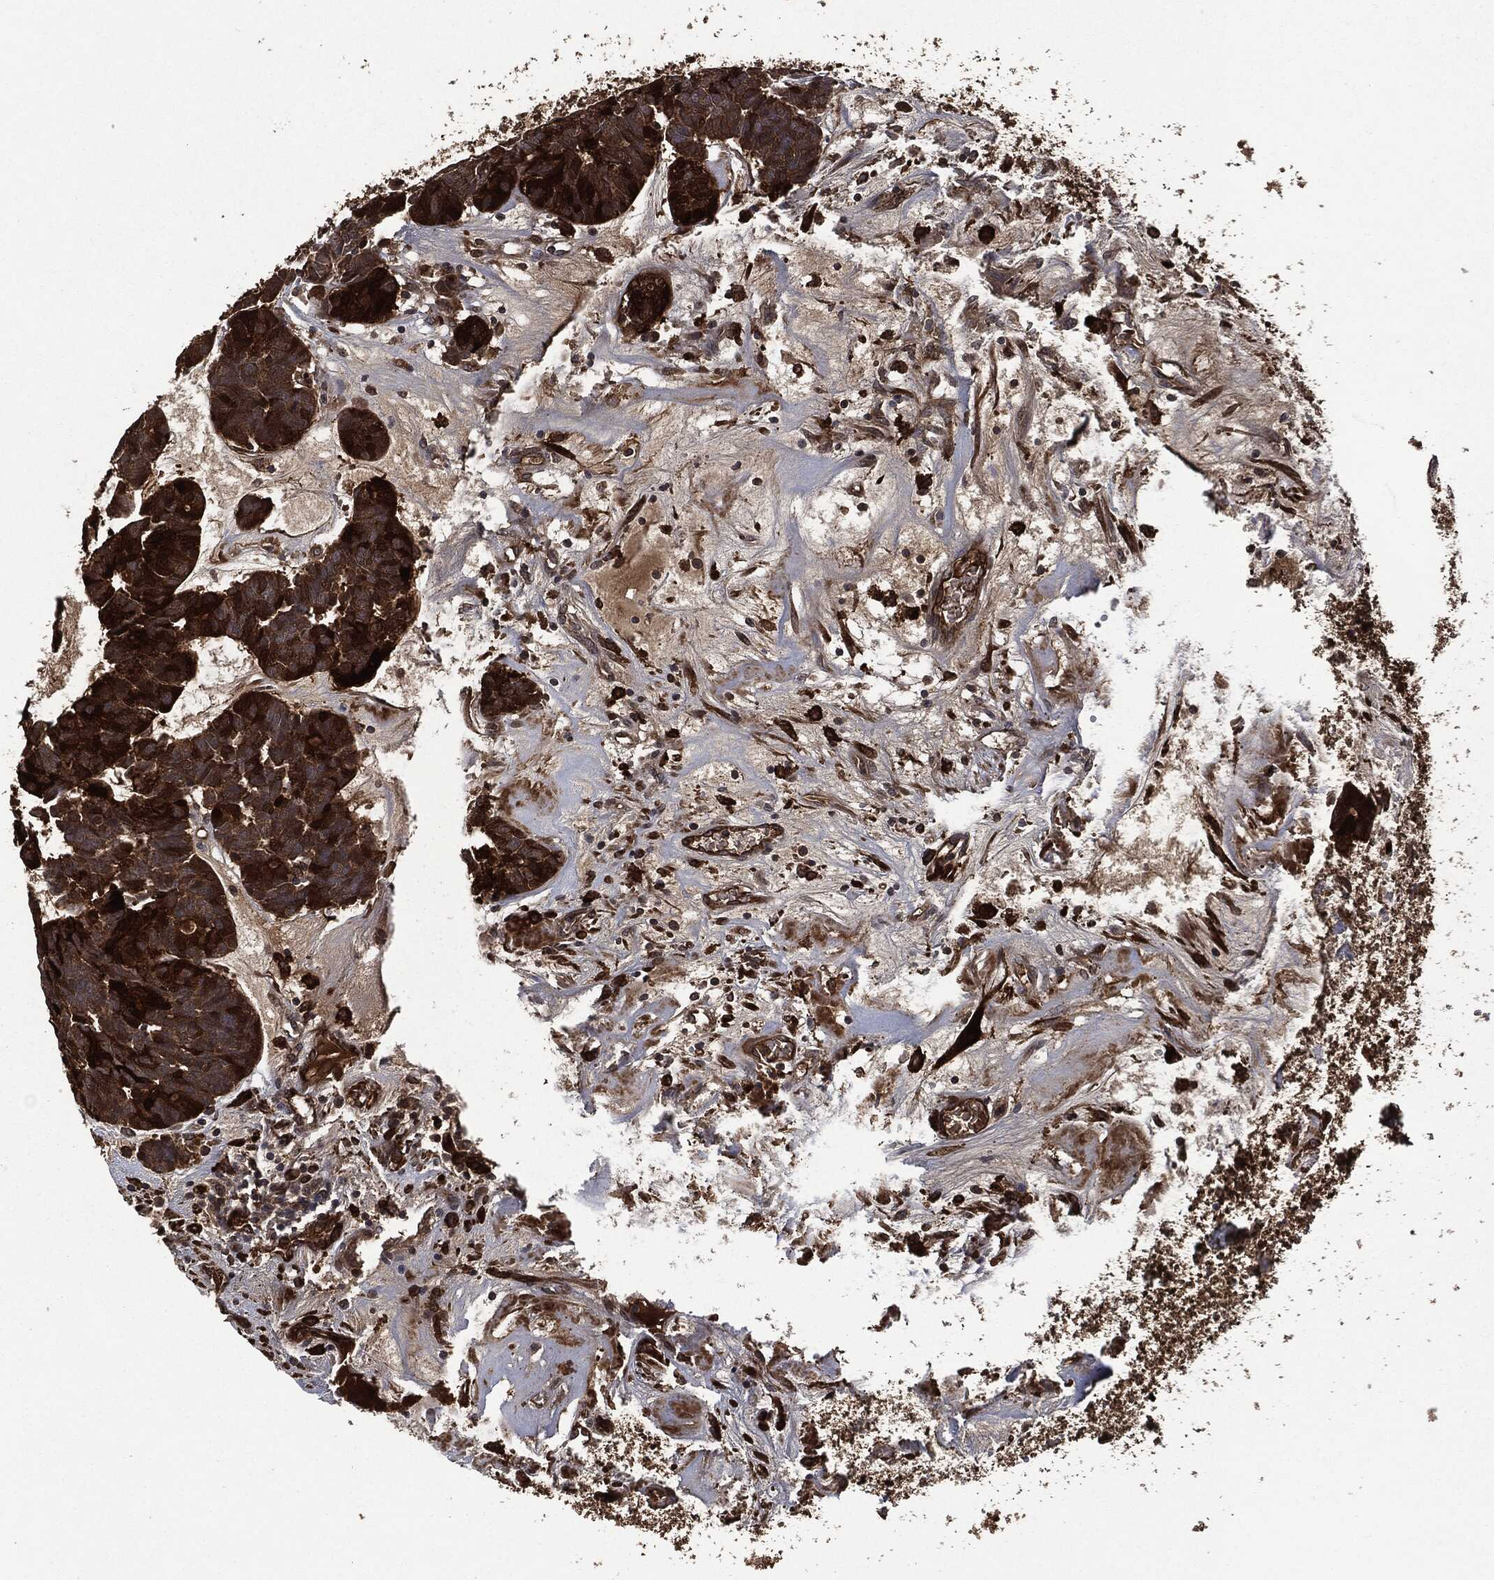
{"staining": {"intensity": "strong", "quantity": ">75%", "location": "cytoplasmic/membranous"}, "tissue": "head and neck cancer", "cell_type": "Tumor cells", "image_type": "cancer", "snomed": [{"axis": "morphology", "description": "Adenocarcinoma, NOS"}, {"axis": "topography", "description": "Head-Neck"}], "caption": "Head and neck adenocarcinoma stained for a protein displays strong cytoplasmic/membranous positivity in tumor cells.", "gene": "CRABP2", "patient": {"sex": "female", "age": 81}}